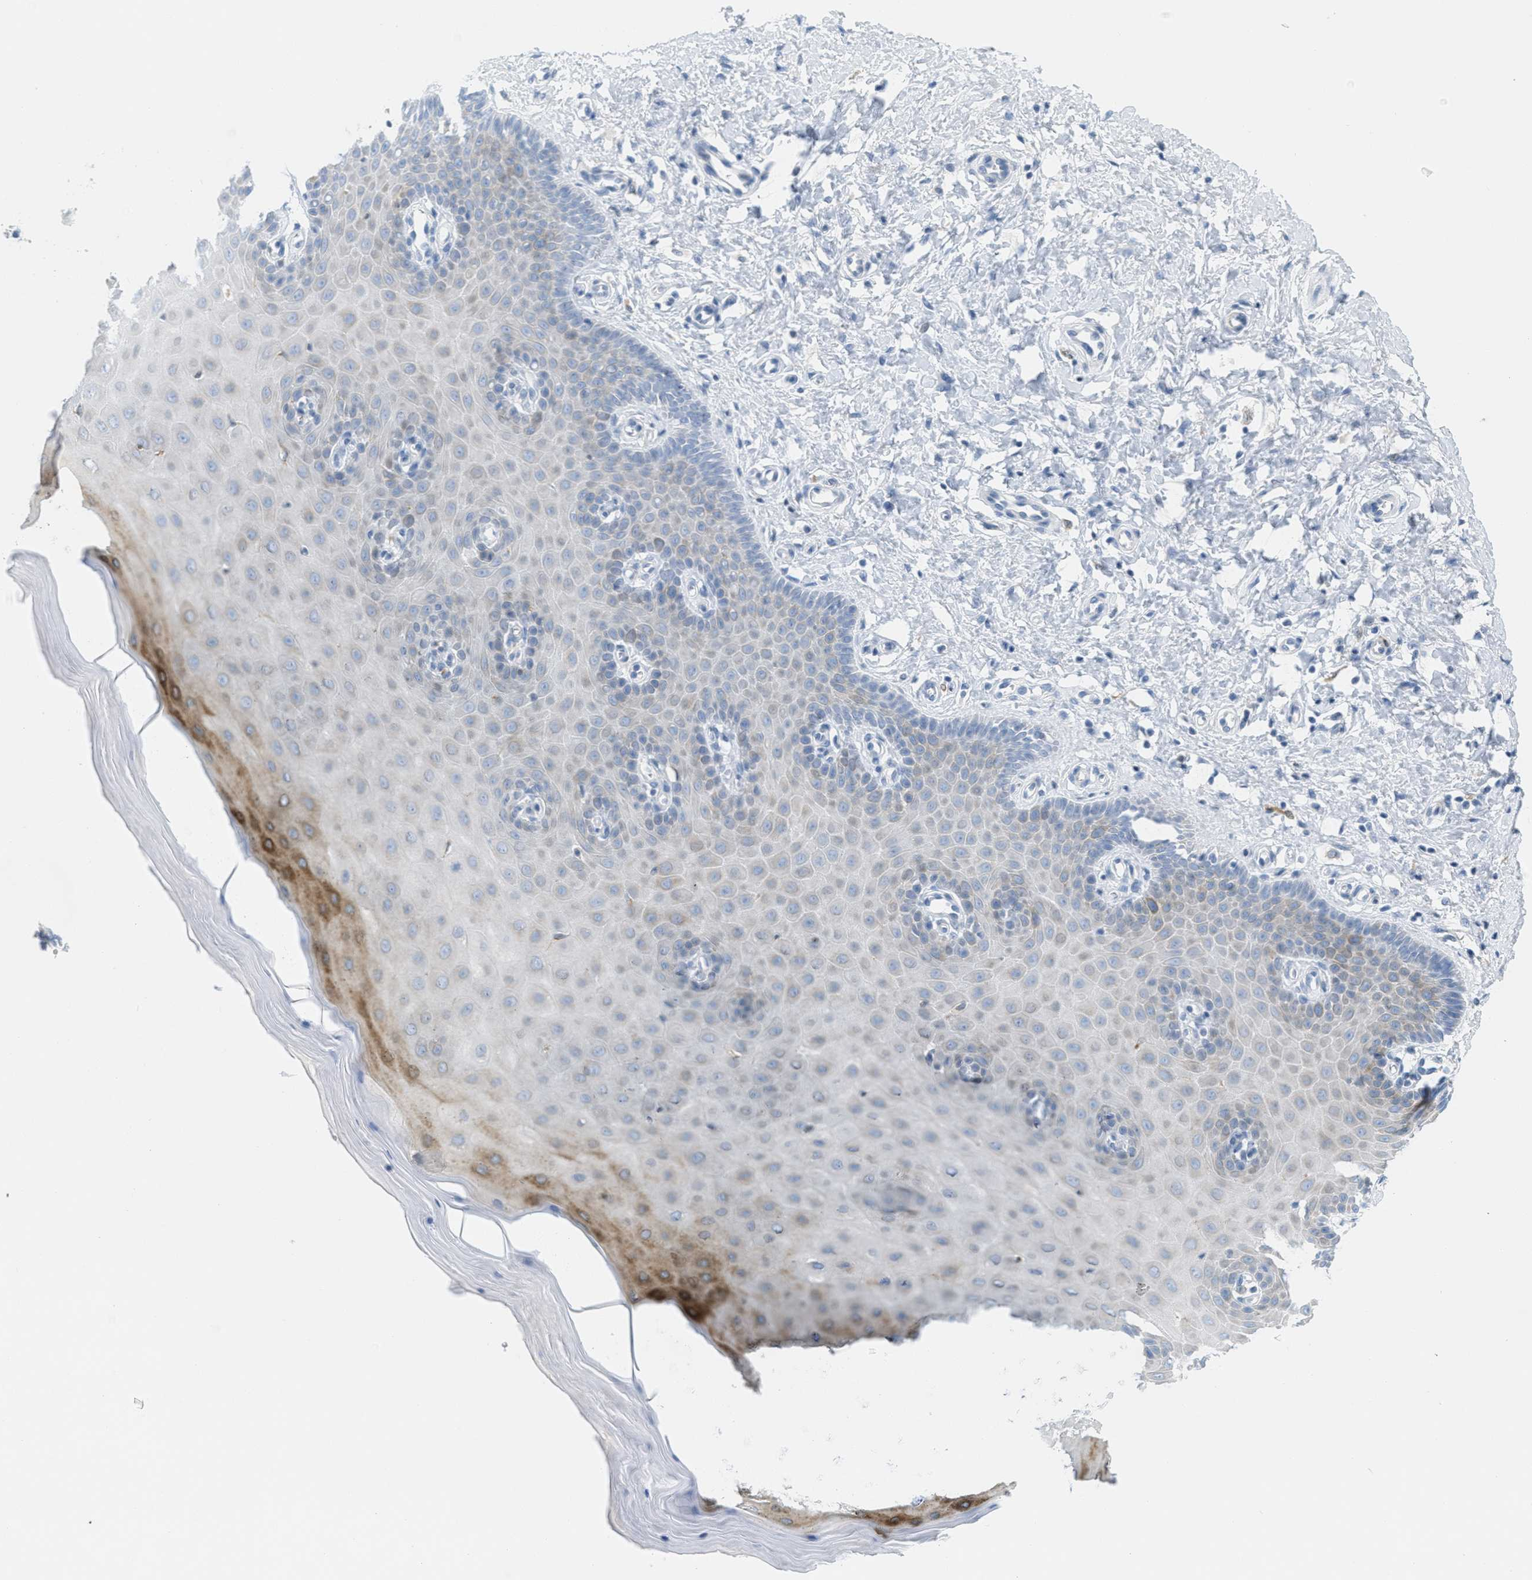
{"staining": {"intensity": "negative", "quantity": "none", "location": "none"}, "tissue": "cervix", "cell_type": "Glandular cells", "image_type": "normal", "snomed": [{"axis": "morphology", "description": "Normal tissue, NOS"}, {"axis": "topography", "description": "Cervix"}], "caption": "The immunohistochemistry (IHC) photomicrograph has no significant positivity in glandular cells of cervix. Nuclei are stained in blue.", "gene": "TEX264", "patient": {"sex": "female", "age": 55}}